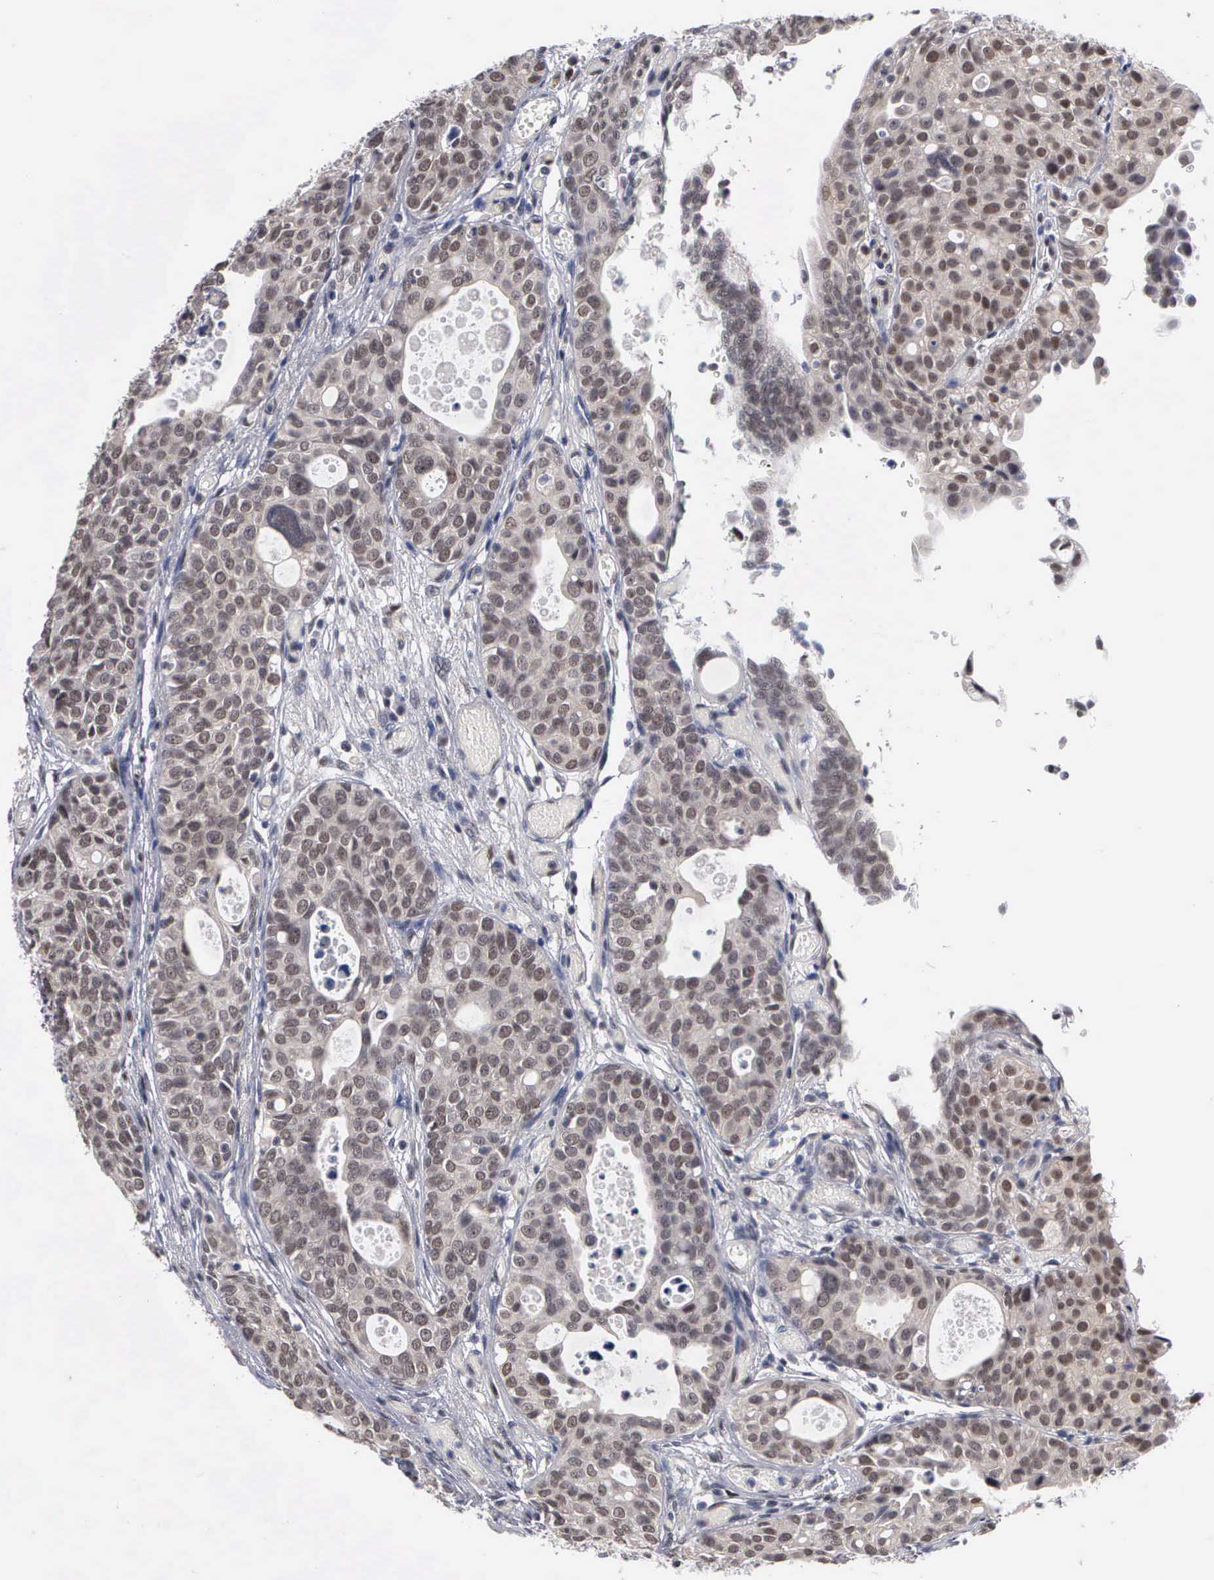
{"staining": {"intensity": "weak", "quantity": ">75%", "location": "nuclear"}, "tissue": "urothelial cancer", "cell_type": "Tumor cells", "image_type": "cancer", "snomed": [{"axis": "morphology", "description": "Urothelial carcinoma, High grade"}, {"axis": "topography", "description": "Urinary bladder"}], "caption": "Immunohistochemistry (IHC) staining of urothelial carcinoma (high-grade), which shows low levels of weak nuclear staining in approximately >75% of tumor cells indicating weak nuclear protein positivity. The staining was performed using DAB (brown) for protein detection and nuclei were counterstained in hematoxylin (blue).", "gene": "ZBTB33", "patient": {"sex": "male", "age": 78}}